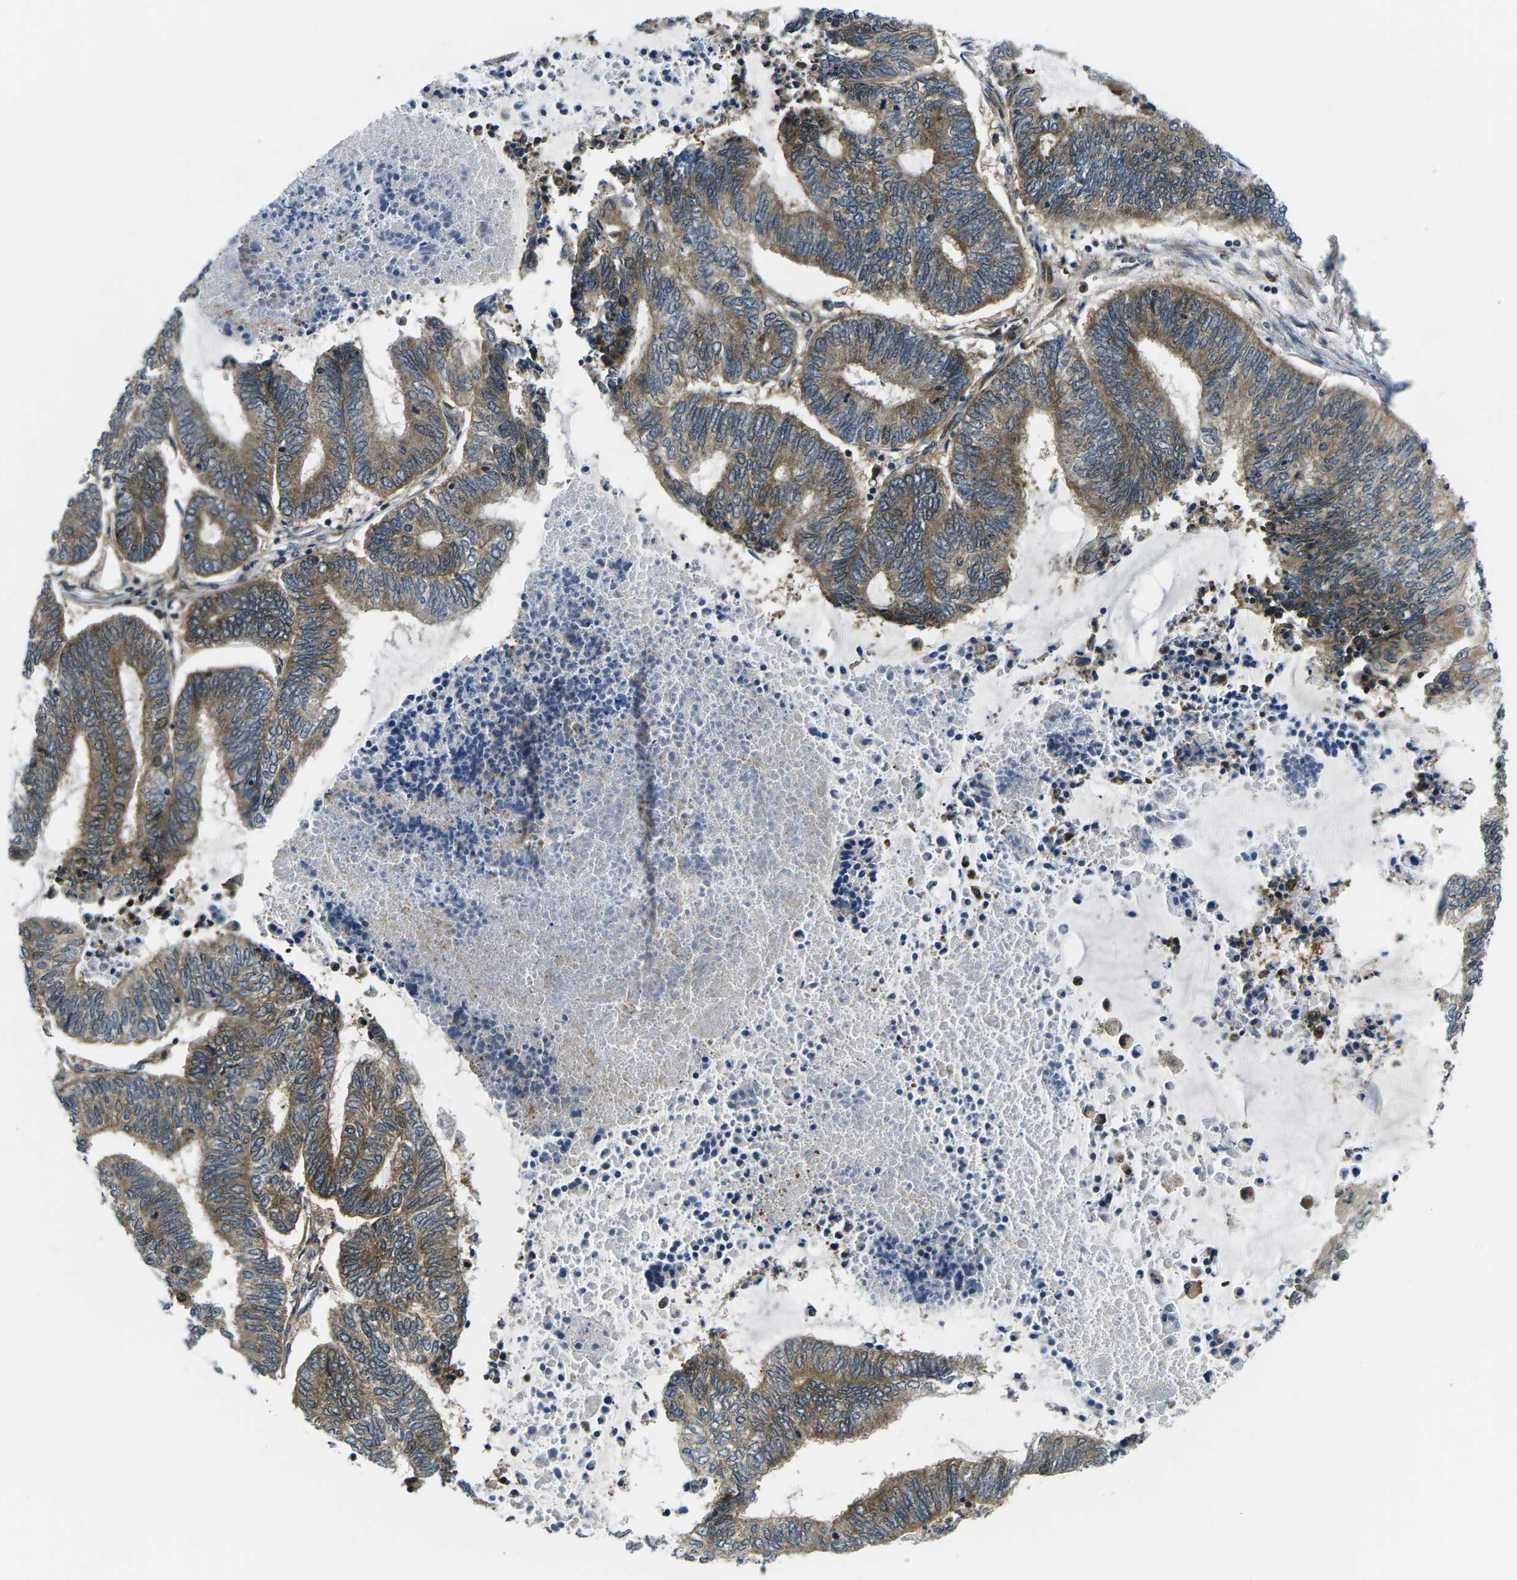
{"staining": {"intensity": "moderate", "quantity": ">75%", "location": "cytoplasmic/membranous"}, "tissue": "endometrial cancer", "cell_type": "Tumor cells", "image_type": "cancer", "snomed": [{"axis": "morphology", "description": "Adenocarcinoma, NOS"}, {"axis": "topography", "description": "Uterus"}, {"axis": "topography", "description": "Endometrium"}], "caption": "Immunohistochemistry (IHC) micrograph of neoplastic tissue: human adenocarcinoma (endometrial) stained using IHC shows medium levels of moderate protein expression localized specifically in the cytoplasmic/membranous of tumor cells, appearing as a cytoplasmic/membranous brown color.", "gene": "EIF4E", "patient": {"sex": "female", "age": 70}}